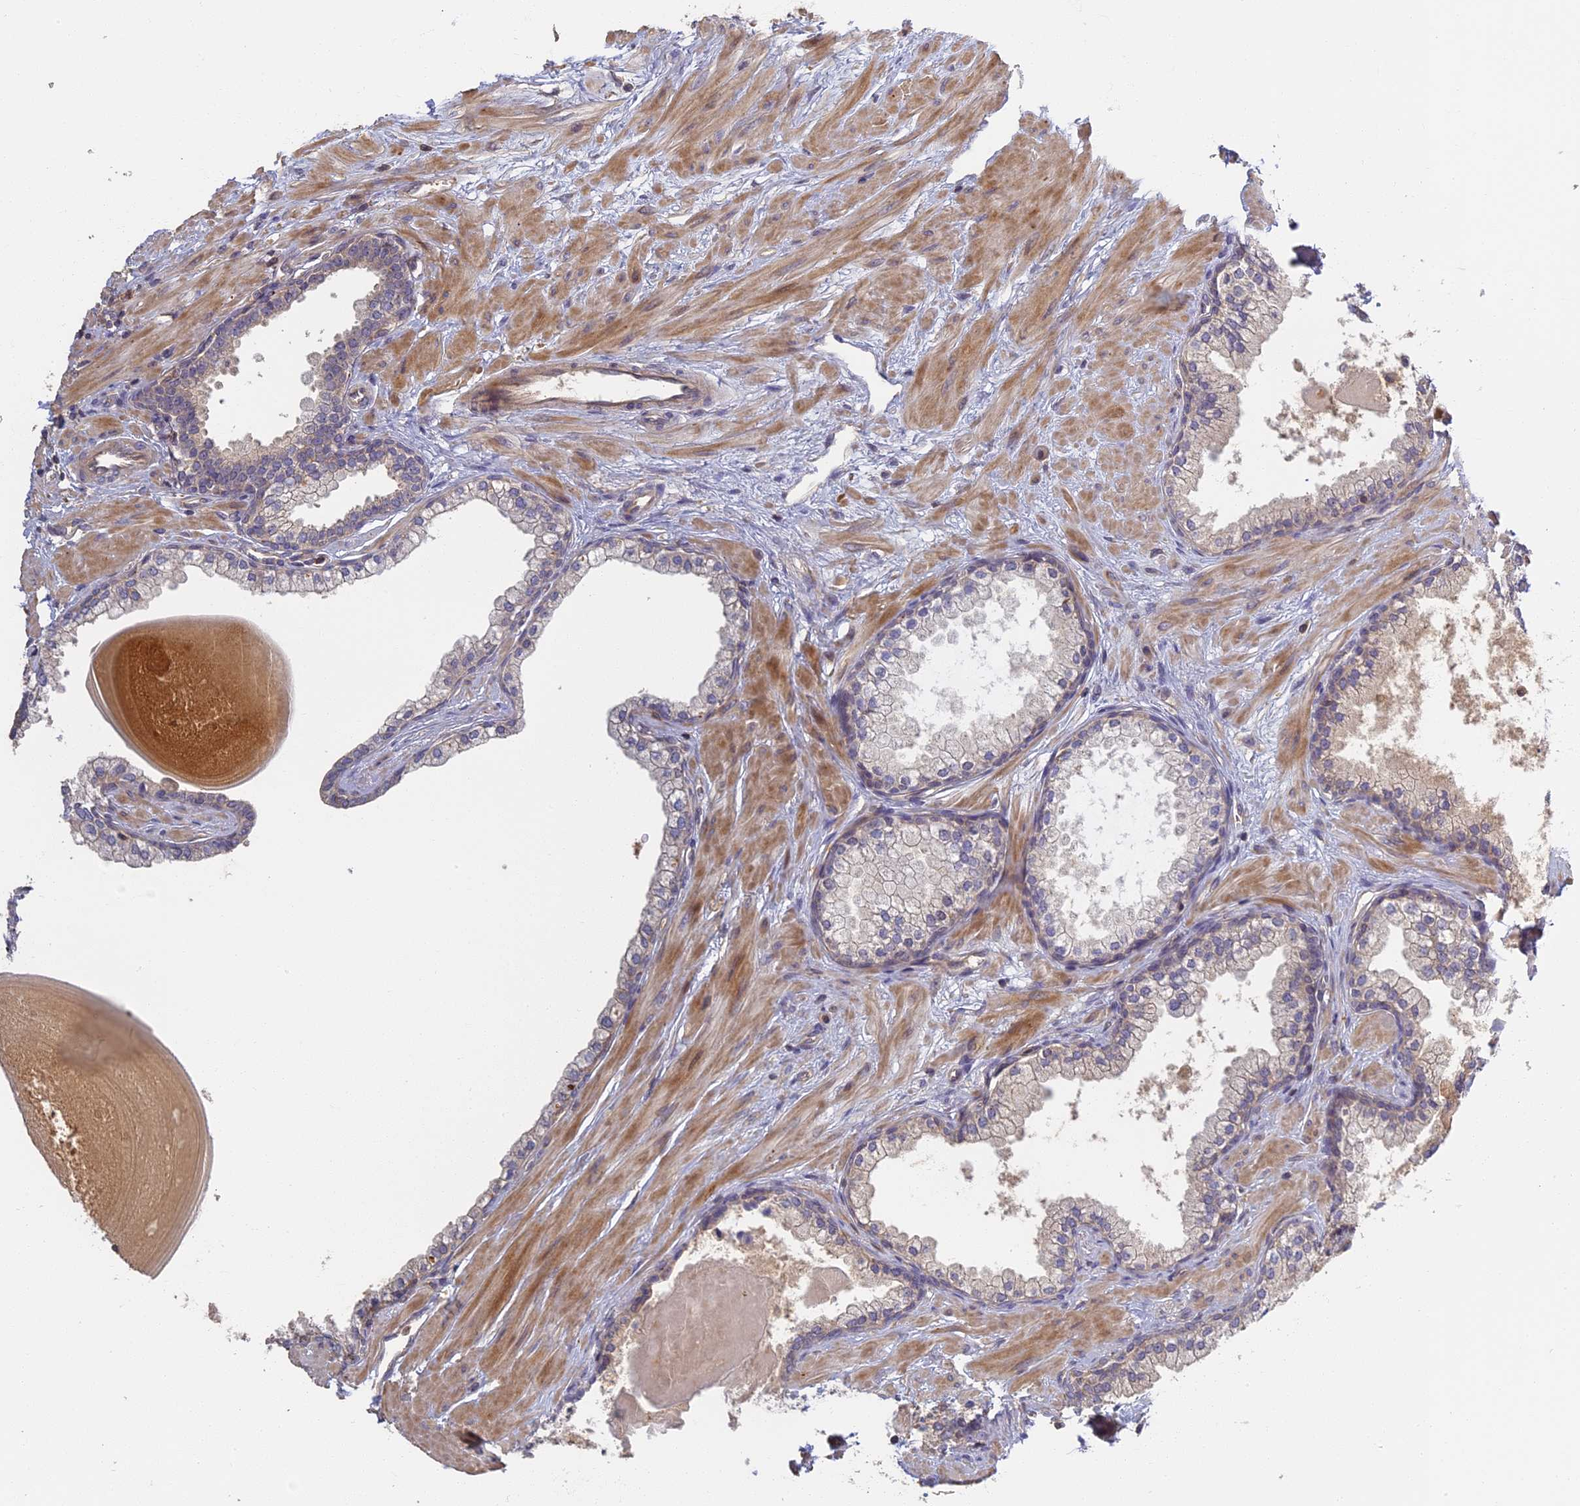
{"staining": {"intensity": "weak", "quantity": "<25%", "location": "cytoplasmic/membranous"}, "tissue": "prostate", "cell_type": "Glandular cells", "image_type": "normal", "snomed": [{"axis": "morphology", "description": "Normal tissue, NOS"}, {"axis": "topography", "description": "Prostate"}], "caption": "Glandular cells are negative for brown protein staining in benign prostate. (DAB (3,3'-diaminobenzidine) immunohistochemistry (IHC), high magnification).", "gene": "AP4E1", "patient": {"sex": "male", "age": 57}}